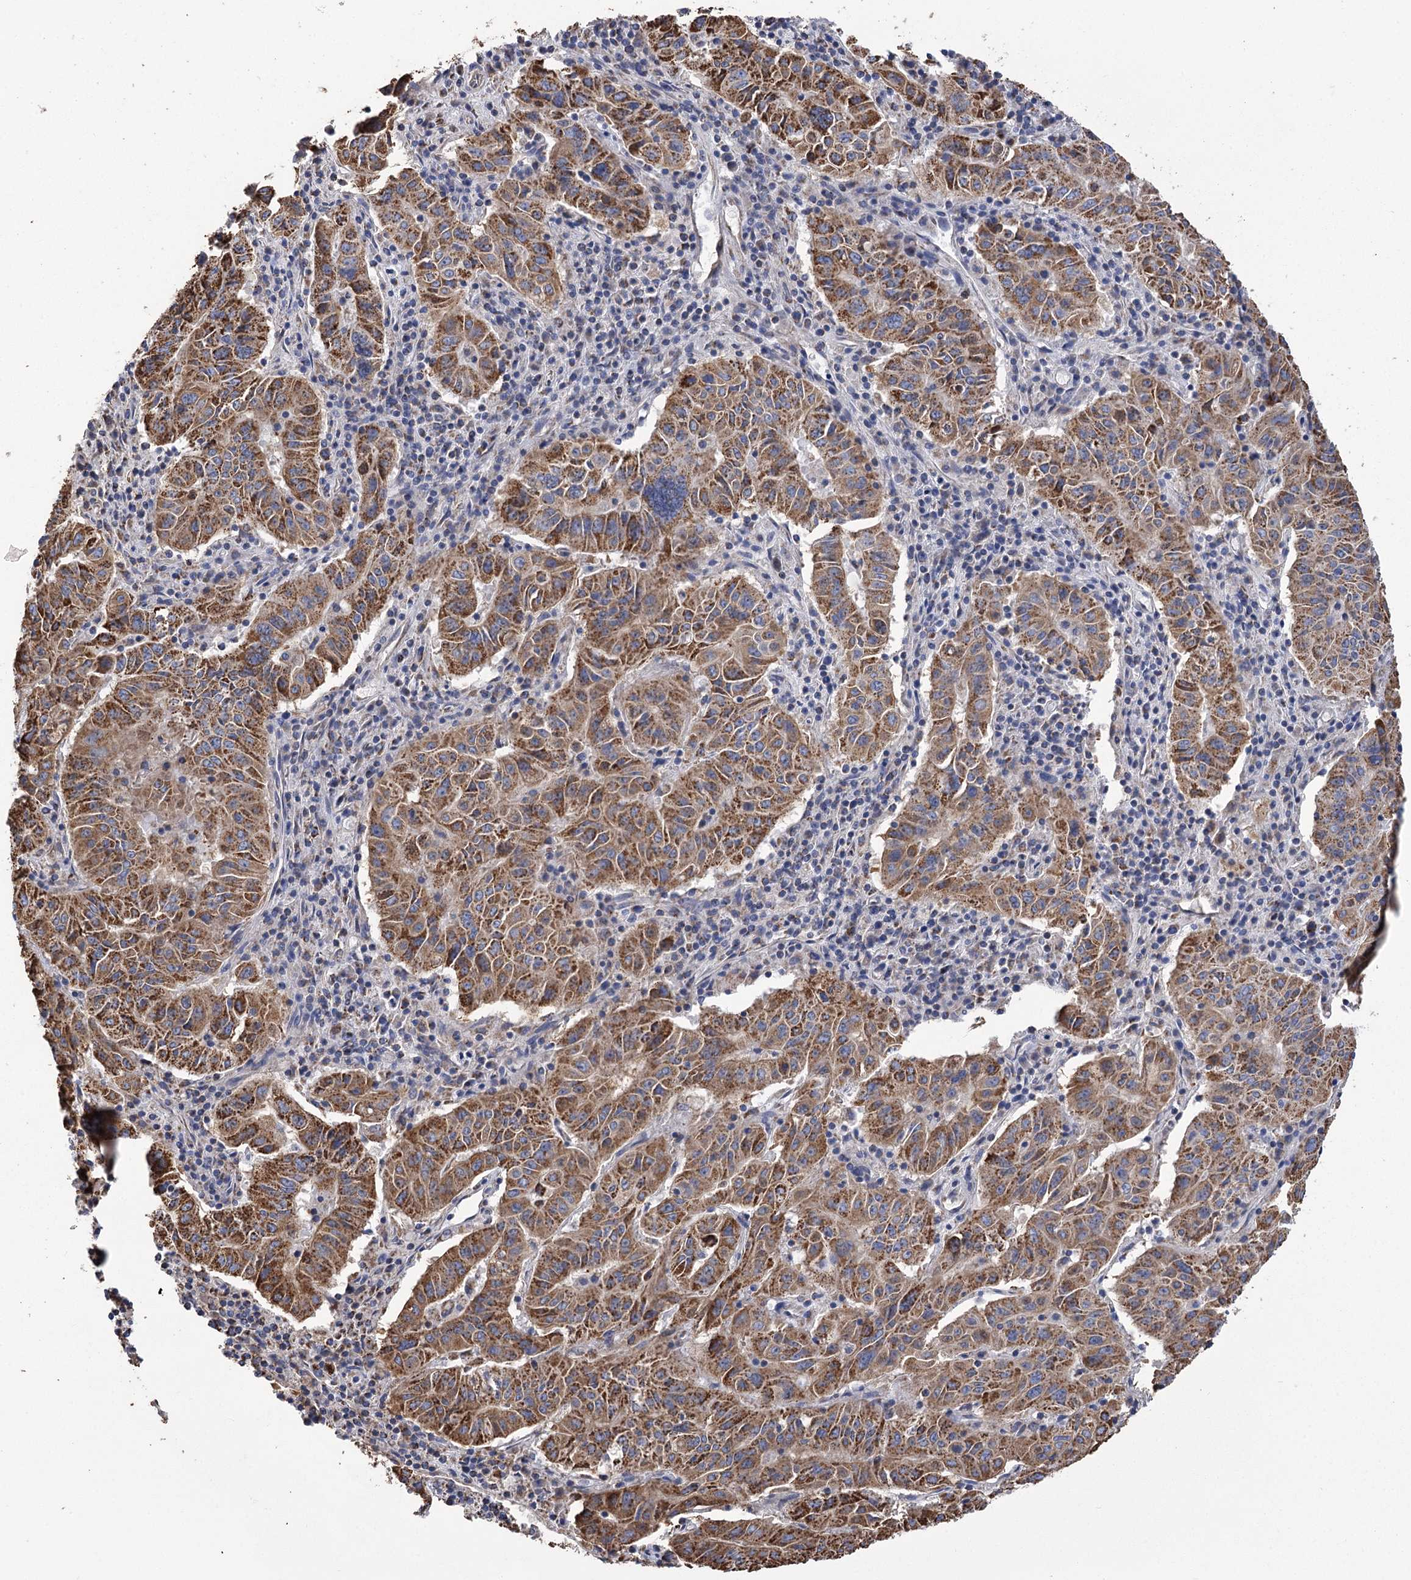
{"staining": {"intensity": "strong", "quantity": ">75%", "location": "cytoplasmic/membranous"}, "tissue": "pancreatic cancer", "cell_type": "Tumor cells", "image_type": "cancer", "snomed": [{"axis": "morphology", "description": "Adenocarcinoma, NOS"}, {"axis": "topography", "description": "Pancreas"}], "caption": "Pancreatic cancer (adenocarcinoma) was stained to show a protein in brown. There is high levels of strong cytoplasmic/membranous positivity in approximately >75% of tumor cells.", "gene": "CCDC73", "patient": {"sex": "male", "age": 63}}